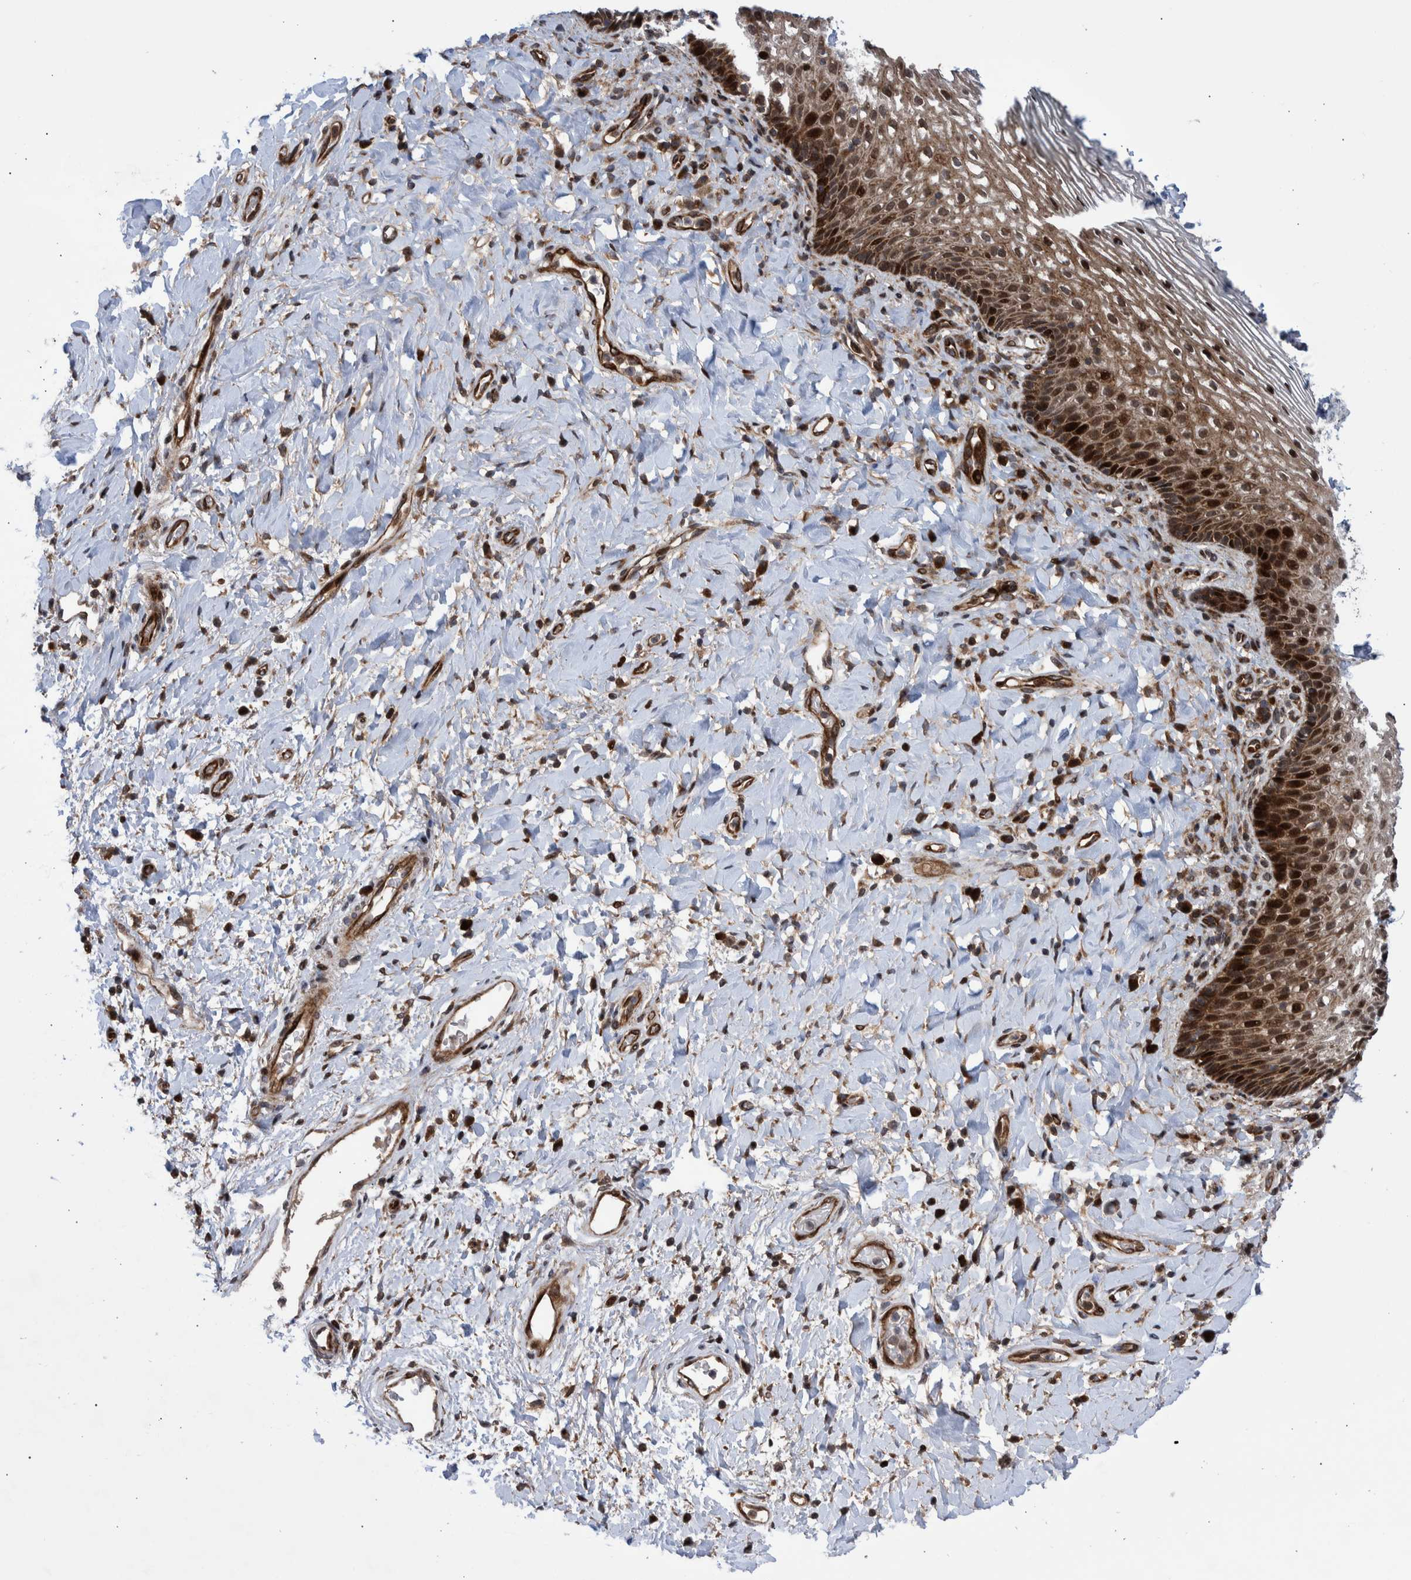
{"staining": {"intensity": "moderate", "quantity": ">75%", "location": "cytoplasmic/membranous,nuclear"}, "tissue": "vagina", "cell_type": "Squamous epithelial cells", "image_type": "normal", "snomed": [{"axis": "morphology", "description": "Normal tissue, NOS"}, {"axis": "topography", "description": "Vagina"}], "caption": "Immunohistochemistry (DAB (3,3'-diaminobenzidine)) staining of normal vagina exhibits moderate cytoplasmic/membranous,nuclear protein expression in approximately >75% of squamous epithelial cells.", "gene": "SHISA6", "patient": {"sex": "female", "age": 60}}